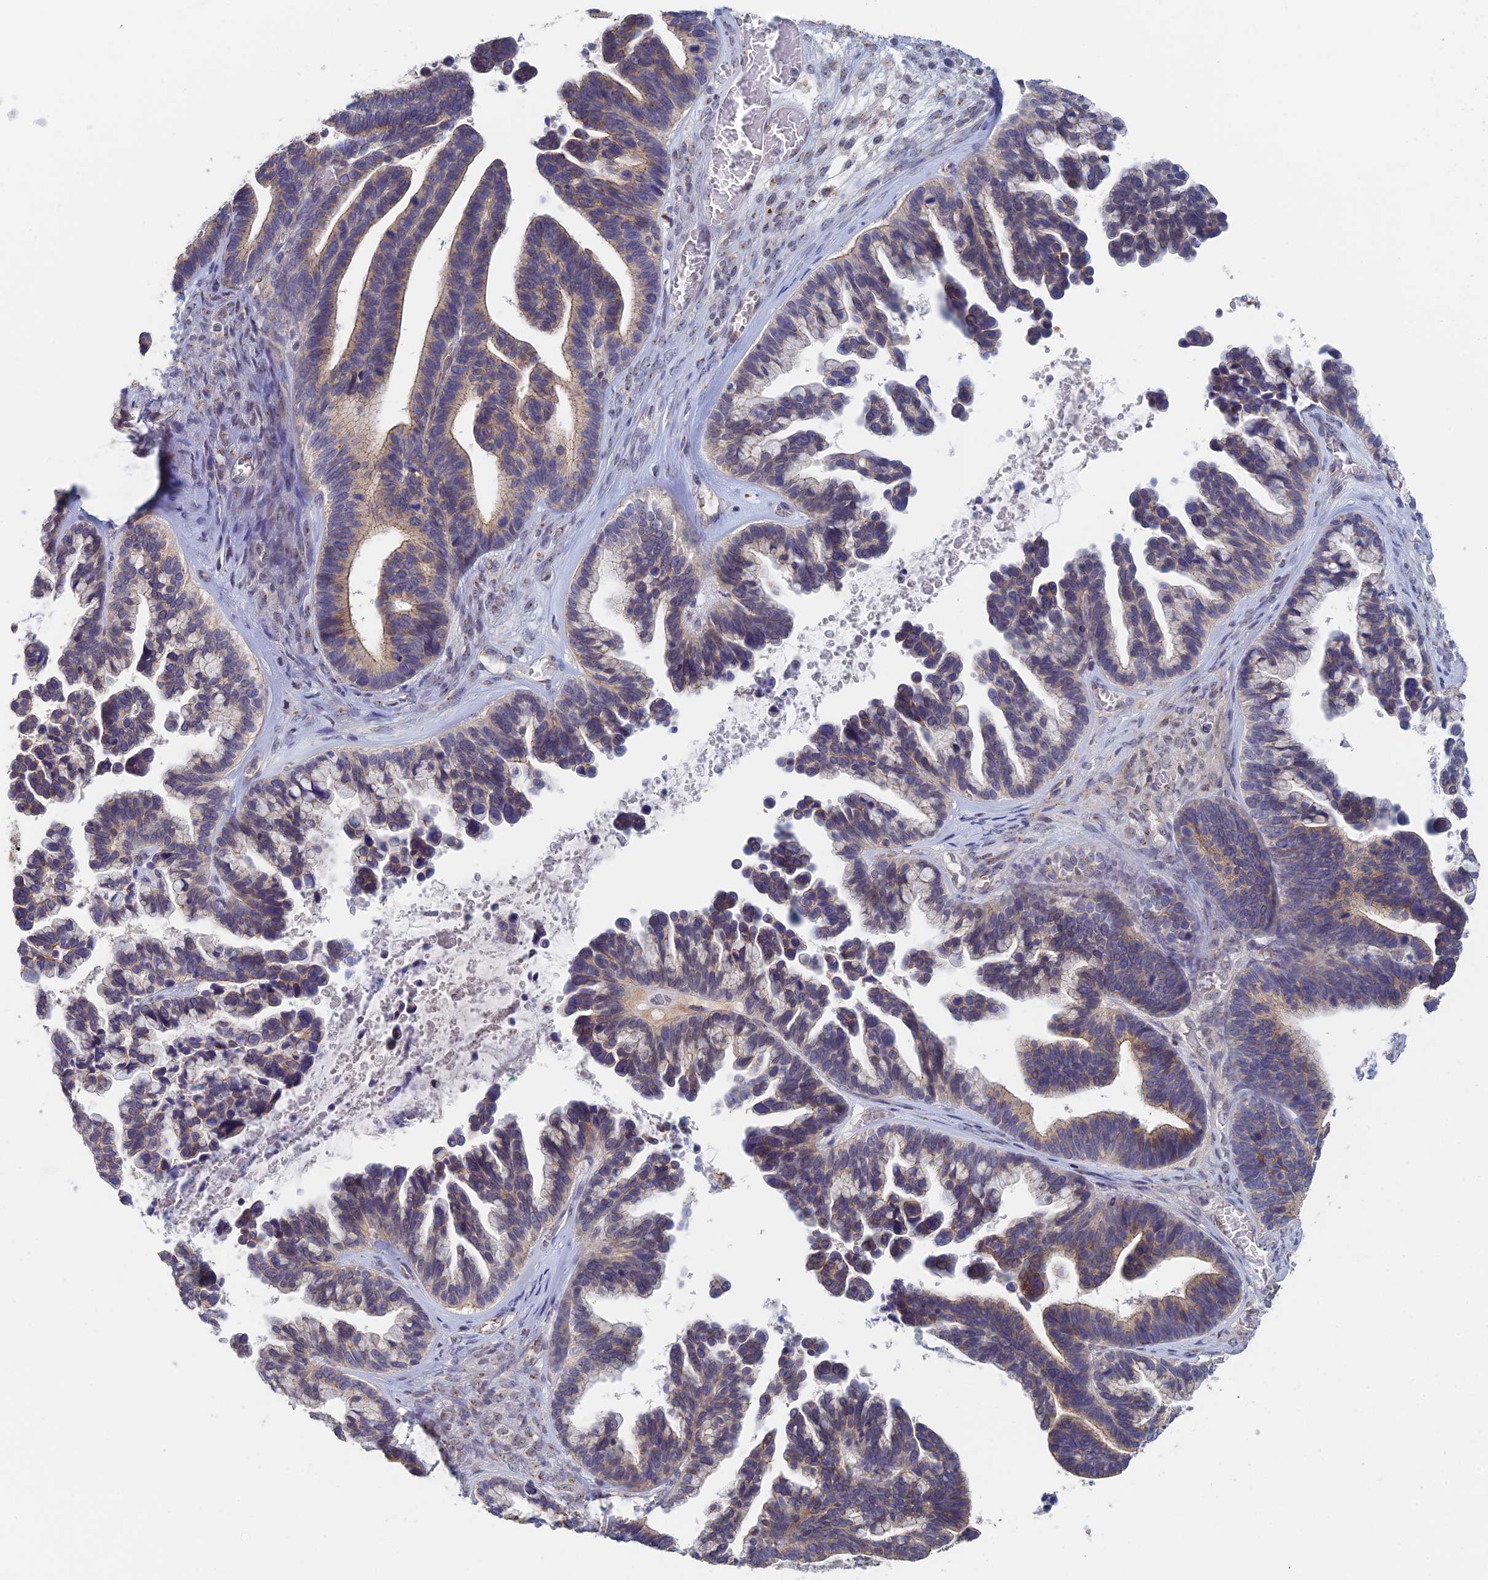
{"staining": {"intensity": "moderate", "quantity": "<25%", "location": "cytoplasmic/membranous"}, "tissue": "ovarian cancer", "cell_type": "Tumor cells", "image_type": "cancer", "snomed": [{"axis": "morphology", "description": "Cystadenocarcinoma, serous, NOS"}, {"axis": "topography", "description": "Ovary"}], "caption": "Immunohistochemical staining of ovarian cancer demonstrates low levels of moderate cytoplasmic/membranous protein positivity in about <25% of tumor cells.", "gene": "GPATCH1", "patient": {"sex": "female", "age": 56}}